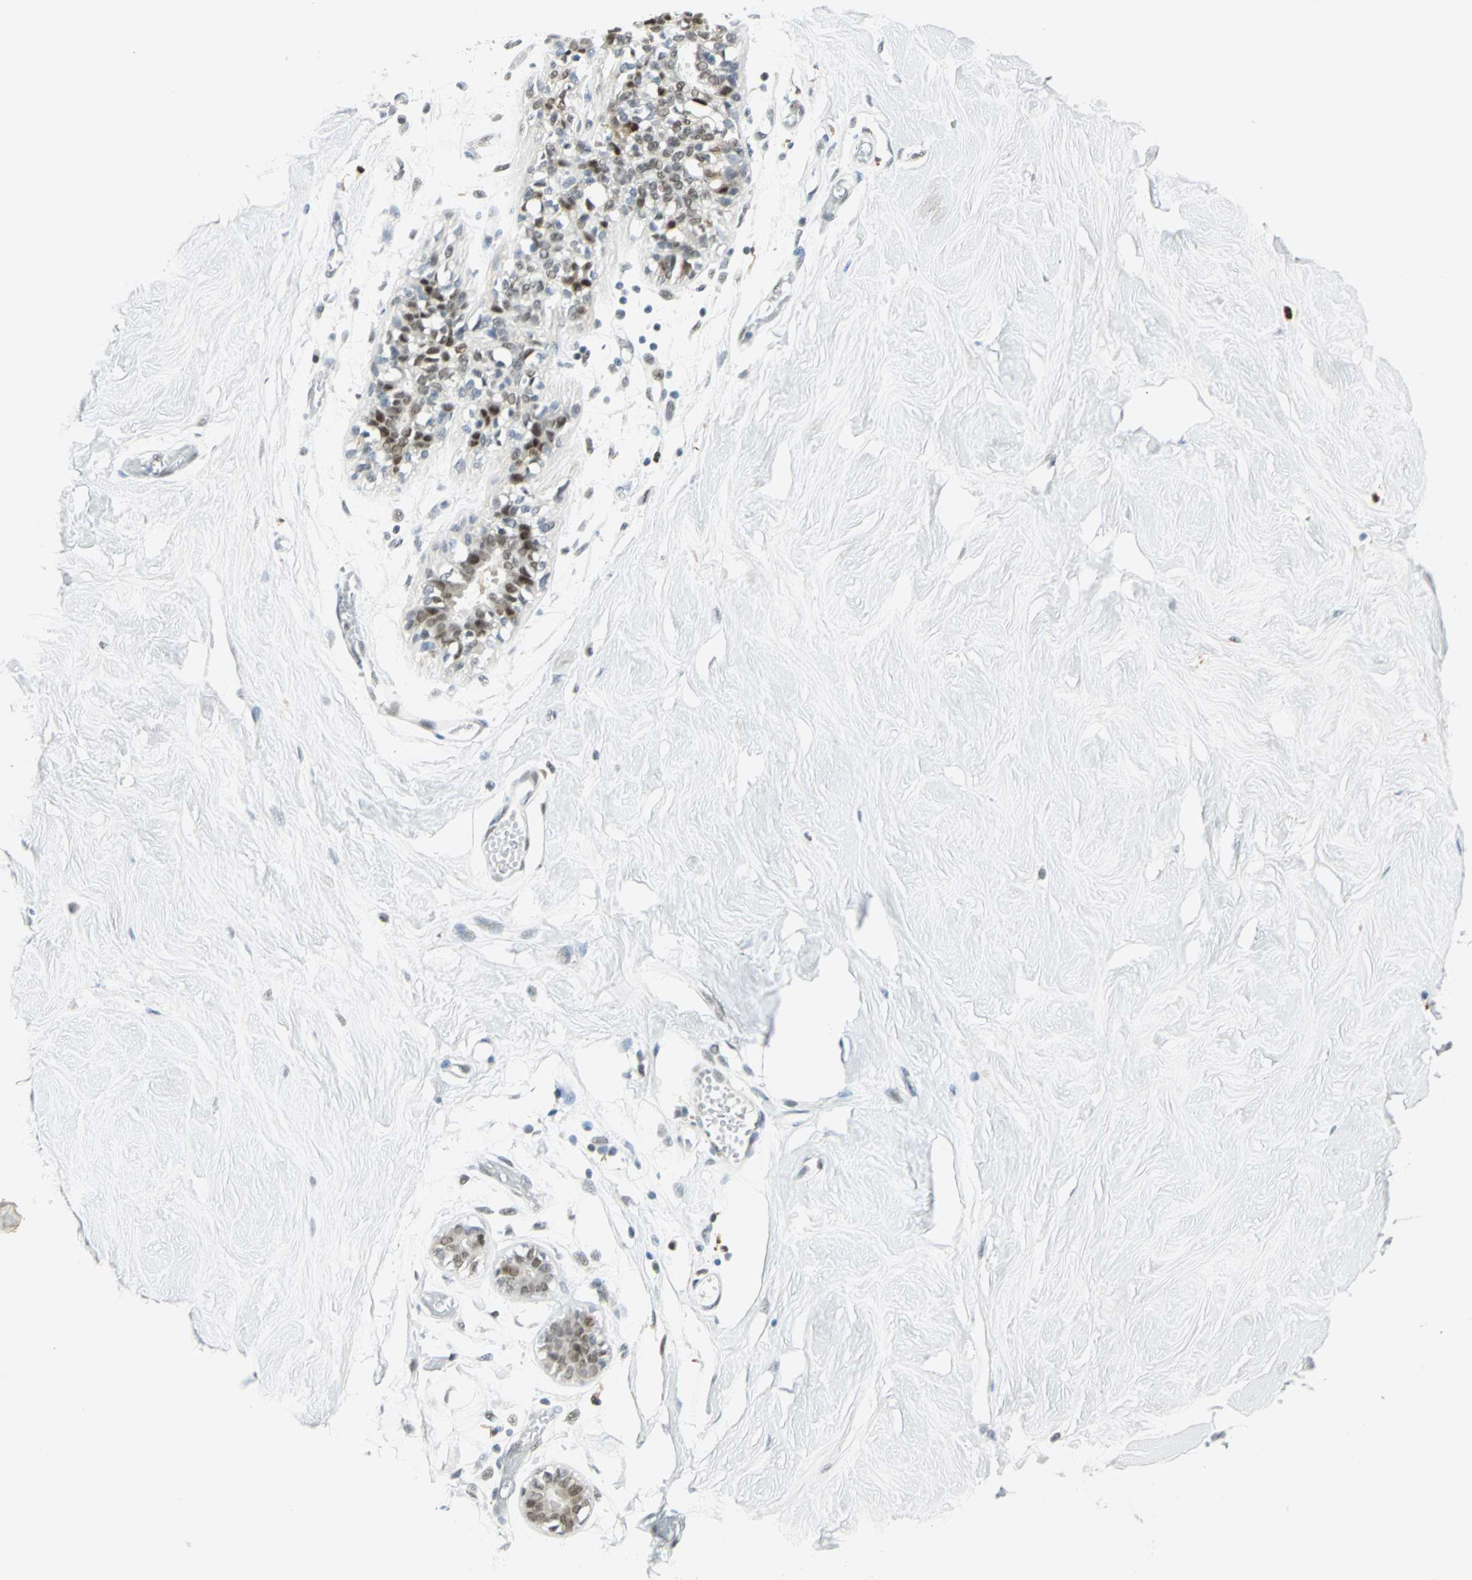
{"staining": {"intensity": "negative", "quantity": "none", "location": "none"}, "tissue": "breast", "cell_type": "Adipocytes", "image_type": "normal", "snomed": [{"axis": "morphology", "description": "Normal tissue, NOS"}, {"axis": "topography", "description": "Breast"}, {"axis": "topography", "description": "Soft tissue"}], "caption": "The image reveals no staining of adipocytes in normal breast.", "gene": "MTMR10", "patient": {"sex": "female", "age": 25}}